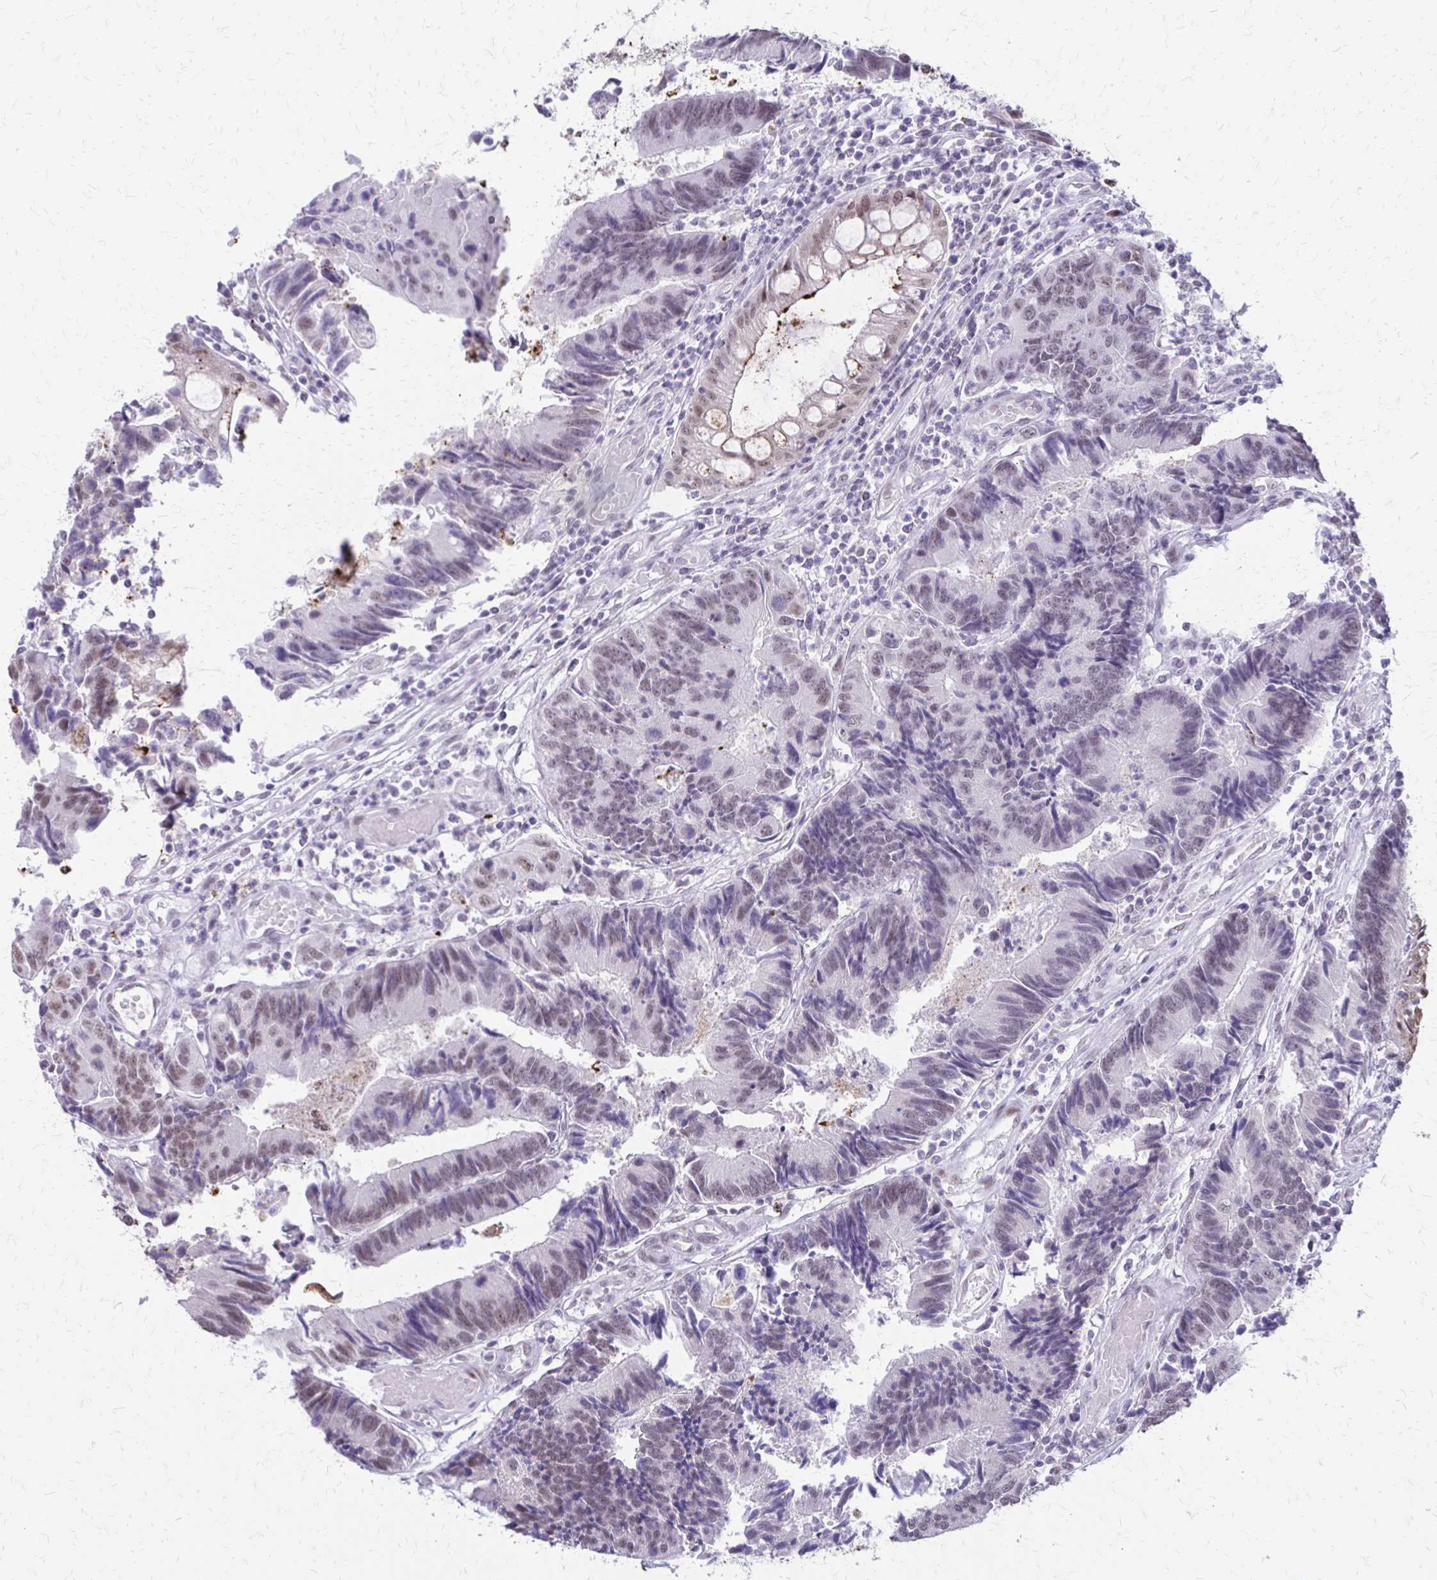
{"staining": {"intensity": "weak", "quantity": "<25%", "location": "nuclear"}, "tissue": "colorectal cancer", "cell_type": "Tumor cells", "image_type": "cancer", "snomed": [{"axis": "morphology", "description": "Adenocarcinoma, NOS"}, {"axis": "topography", "description": "Colon"}], "caption": "This is an IHC image of human colorectal adenocarcinoma. There is no staining in tumor cells.", "gene": "SS18", "patient": {"sex": "female", "age": 67}}